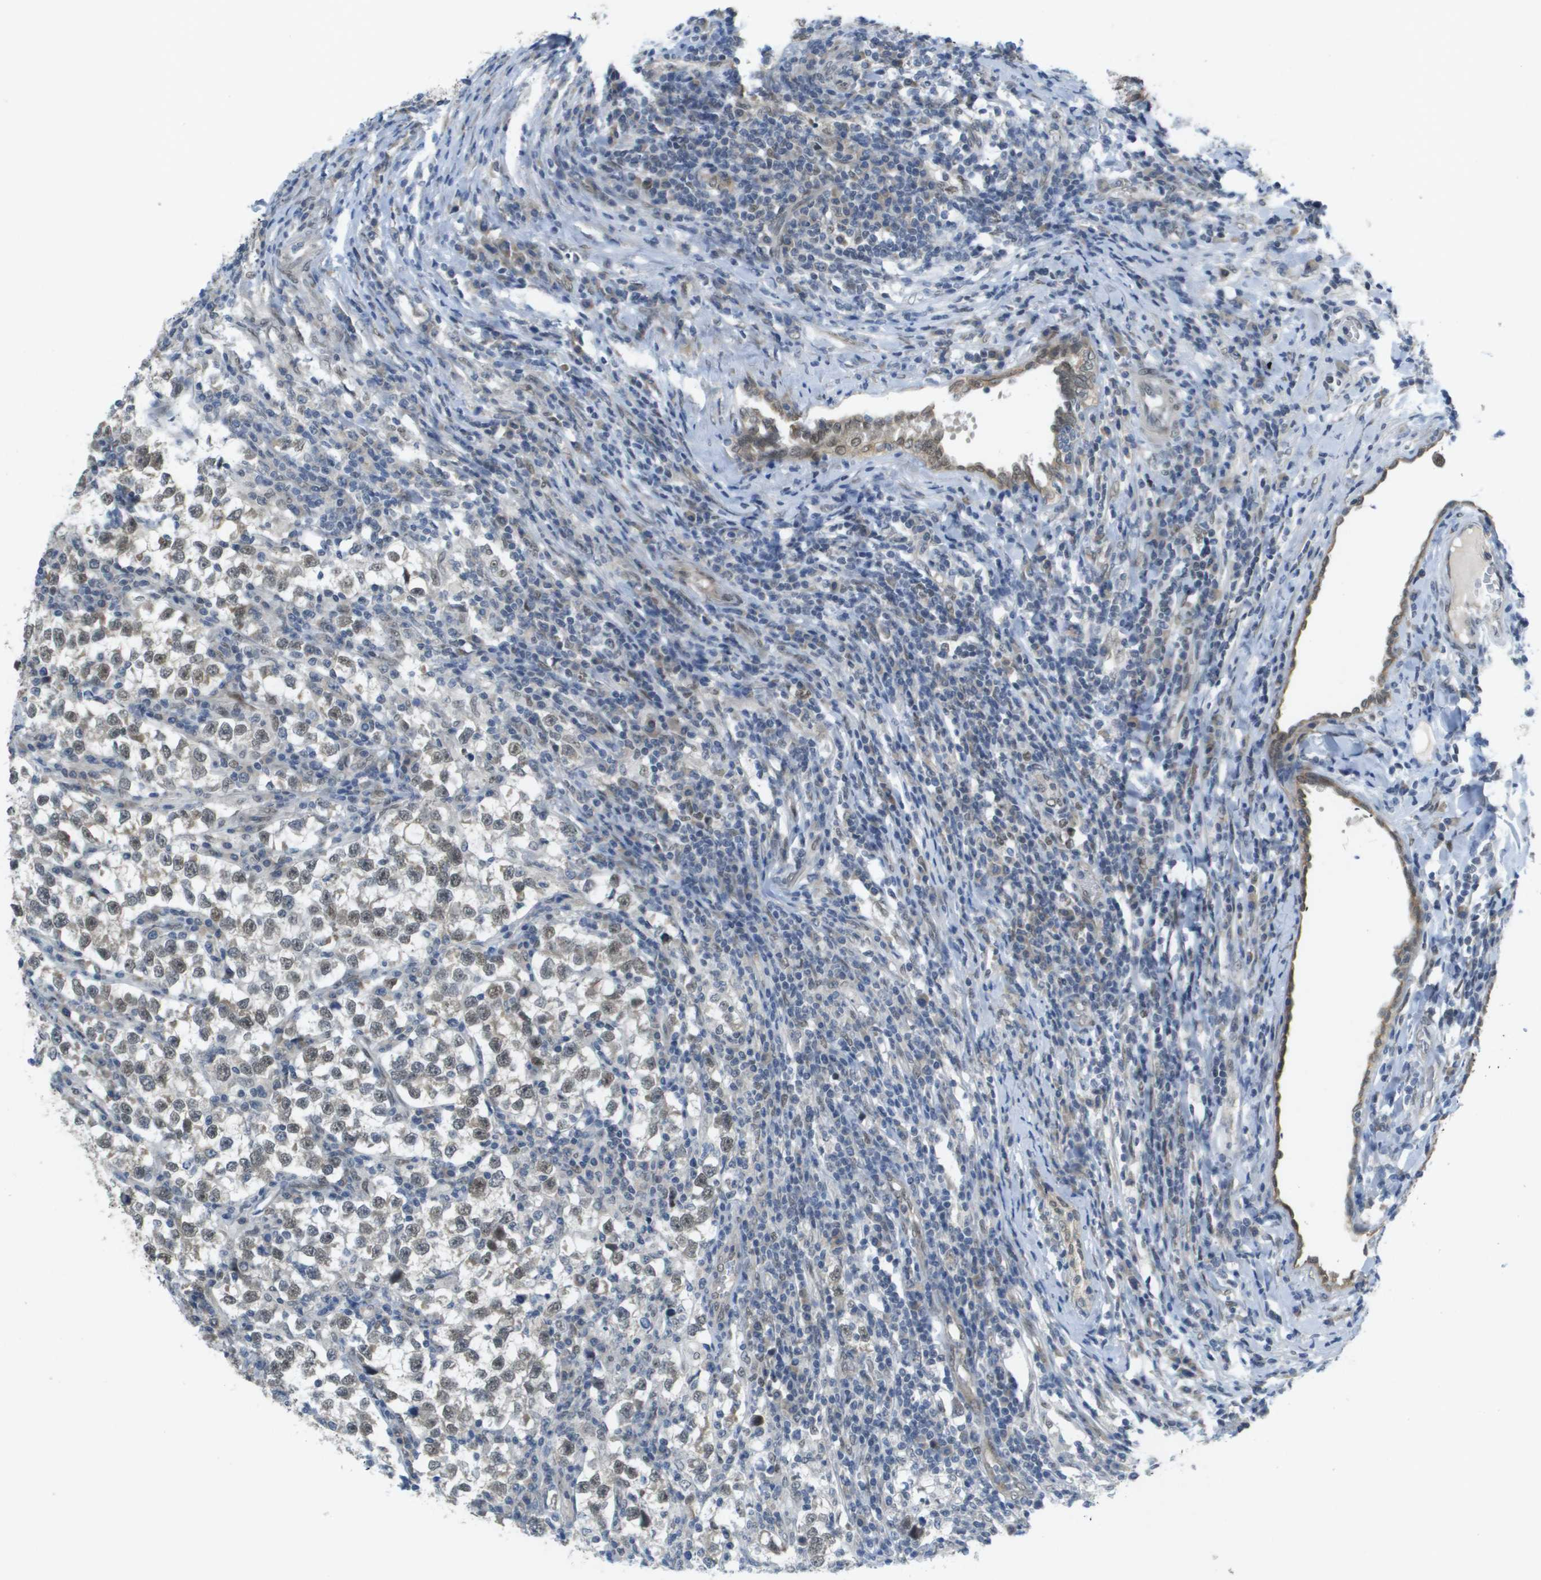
{"staining": {"intensity": "moderate", "quantity": ">75%", "location": "nuclear"}, "tissue": "testis cancer", "cell_type": "Tumor cells", "image_type": "cancer", "snomed": [{"axis": "morphology", "description": "Normal tissue, NOS"}, {"axis": "morphology", "description": "Seminoma, NOS"}, {"axis": "topography", "description": "Testis"}], "caption": "Brown immunohistochemical staining in human testis cancer (seminoma) displays moderate nuclear positivity in about >75% of tumor cells. The staining was performed using DAB (3,3'-diaminobenzidine), with brown indicating positive protein expression. Nuclei are stained blue with hematoxylin.", "gene": "ARID1B", "patient": {"sex": "male", "age": 43}}